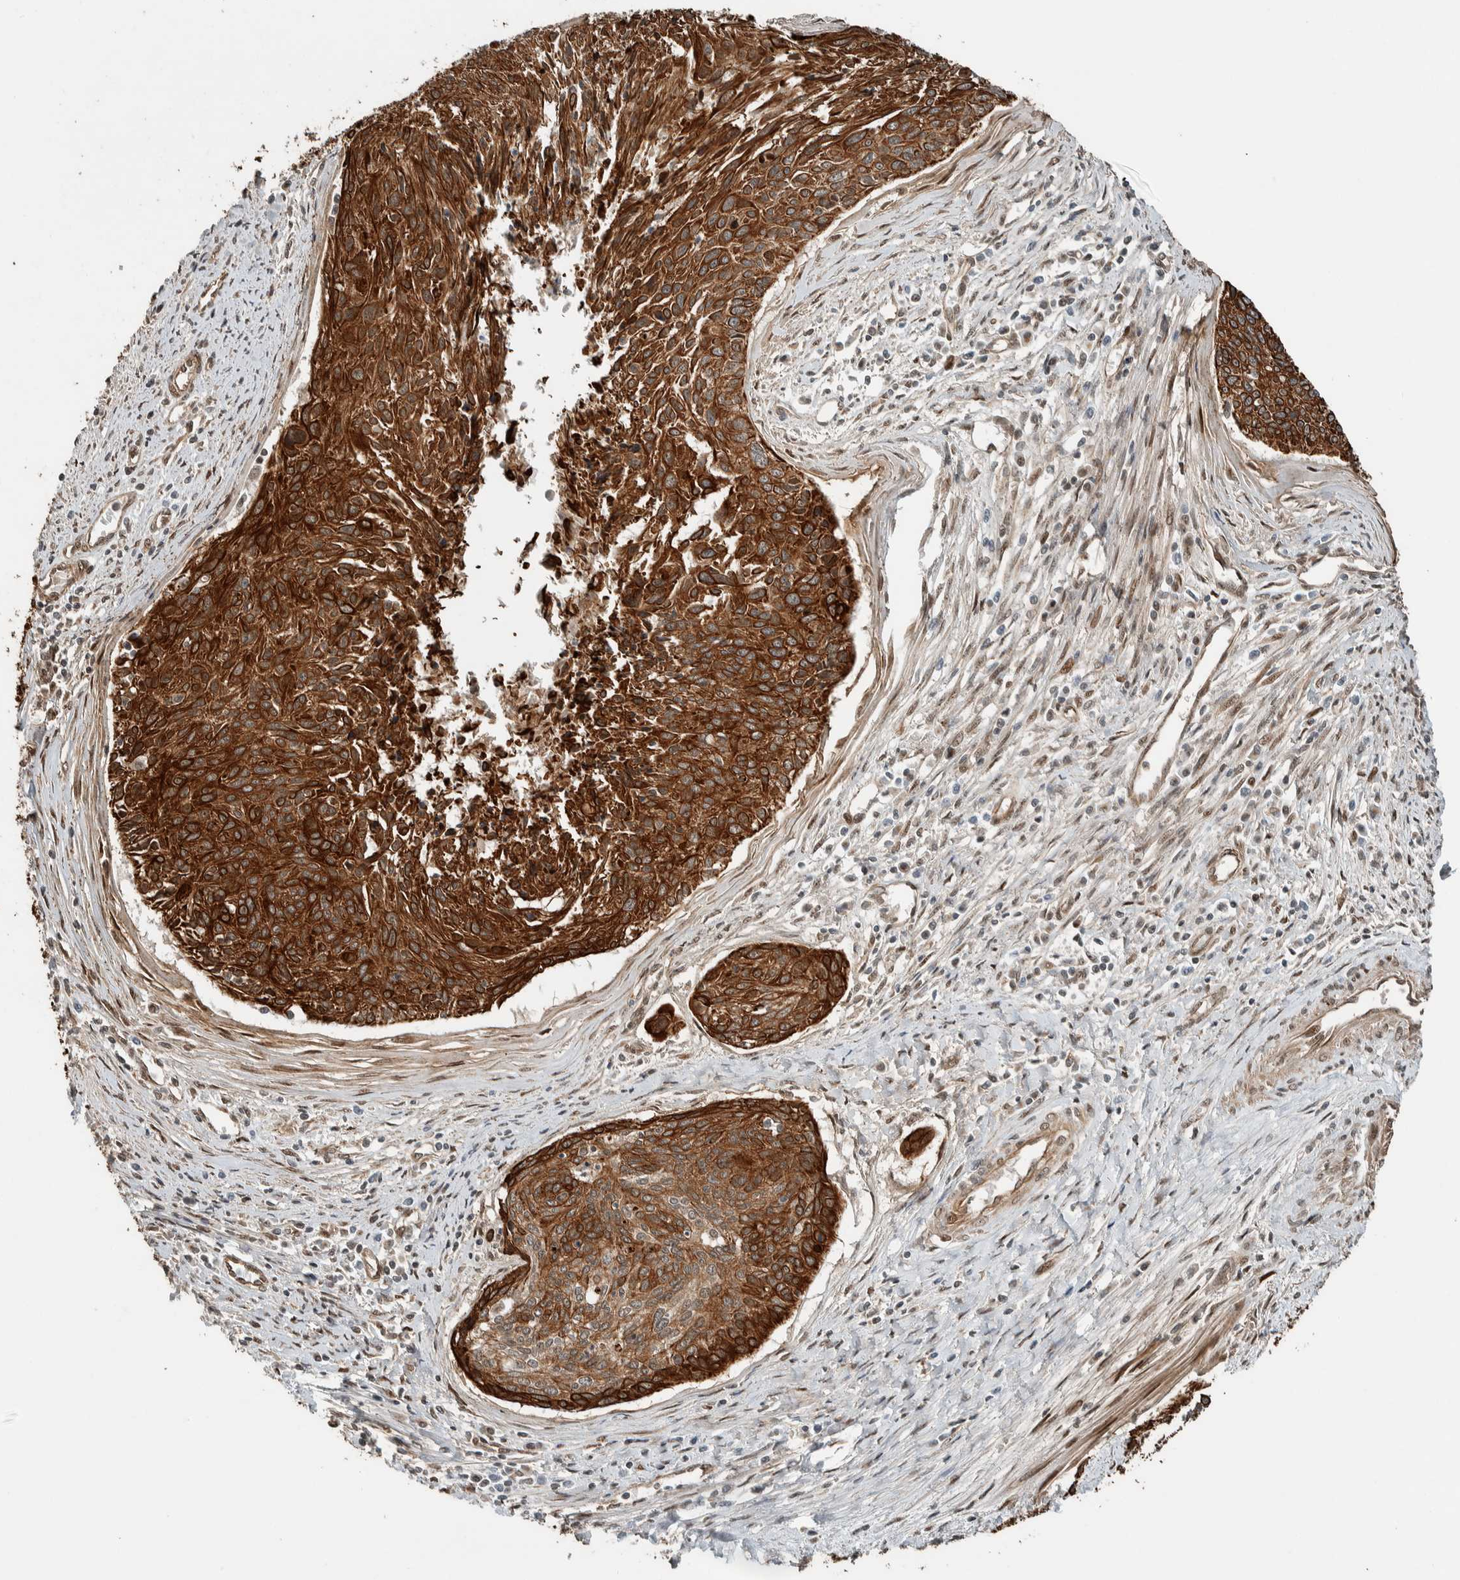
{"staining": {"intensity": "strong", "quantity": ">75%", "location": "cytoplasmic/membranous"}, "tissue": "cervical cancer", "cell_type": "Tumor cells", "image_type": "cancer", "snomed": [{"axis": "morphology", "description": "Squamous cell carcinoma, NOS"}, {"axis": "topography", "description": "Cervix"}], "caption": "Tumor cells show strong cytoplasmic/membranous positivity in about >75% of cells in cervical squamous cell carcinoma.", "gene": "STXBP4", "patient": {"sex": "female", "age": 55}}